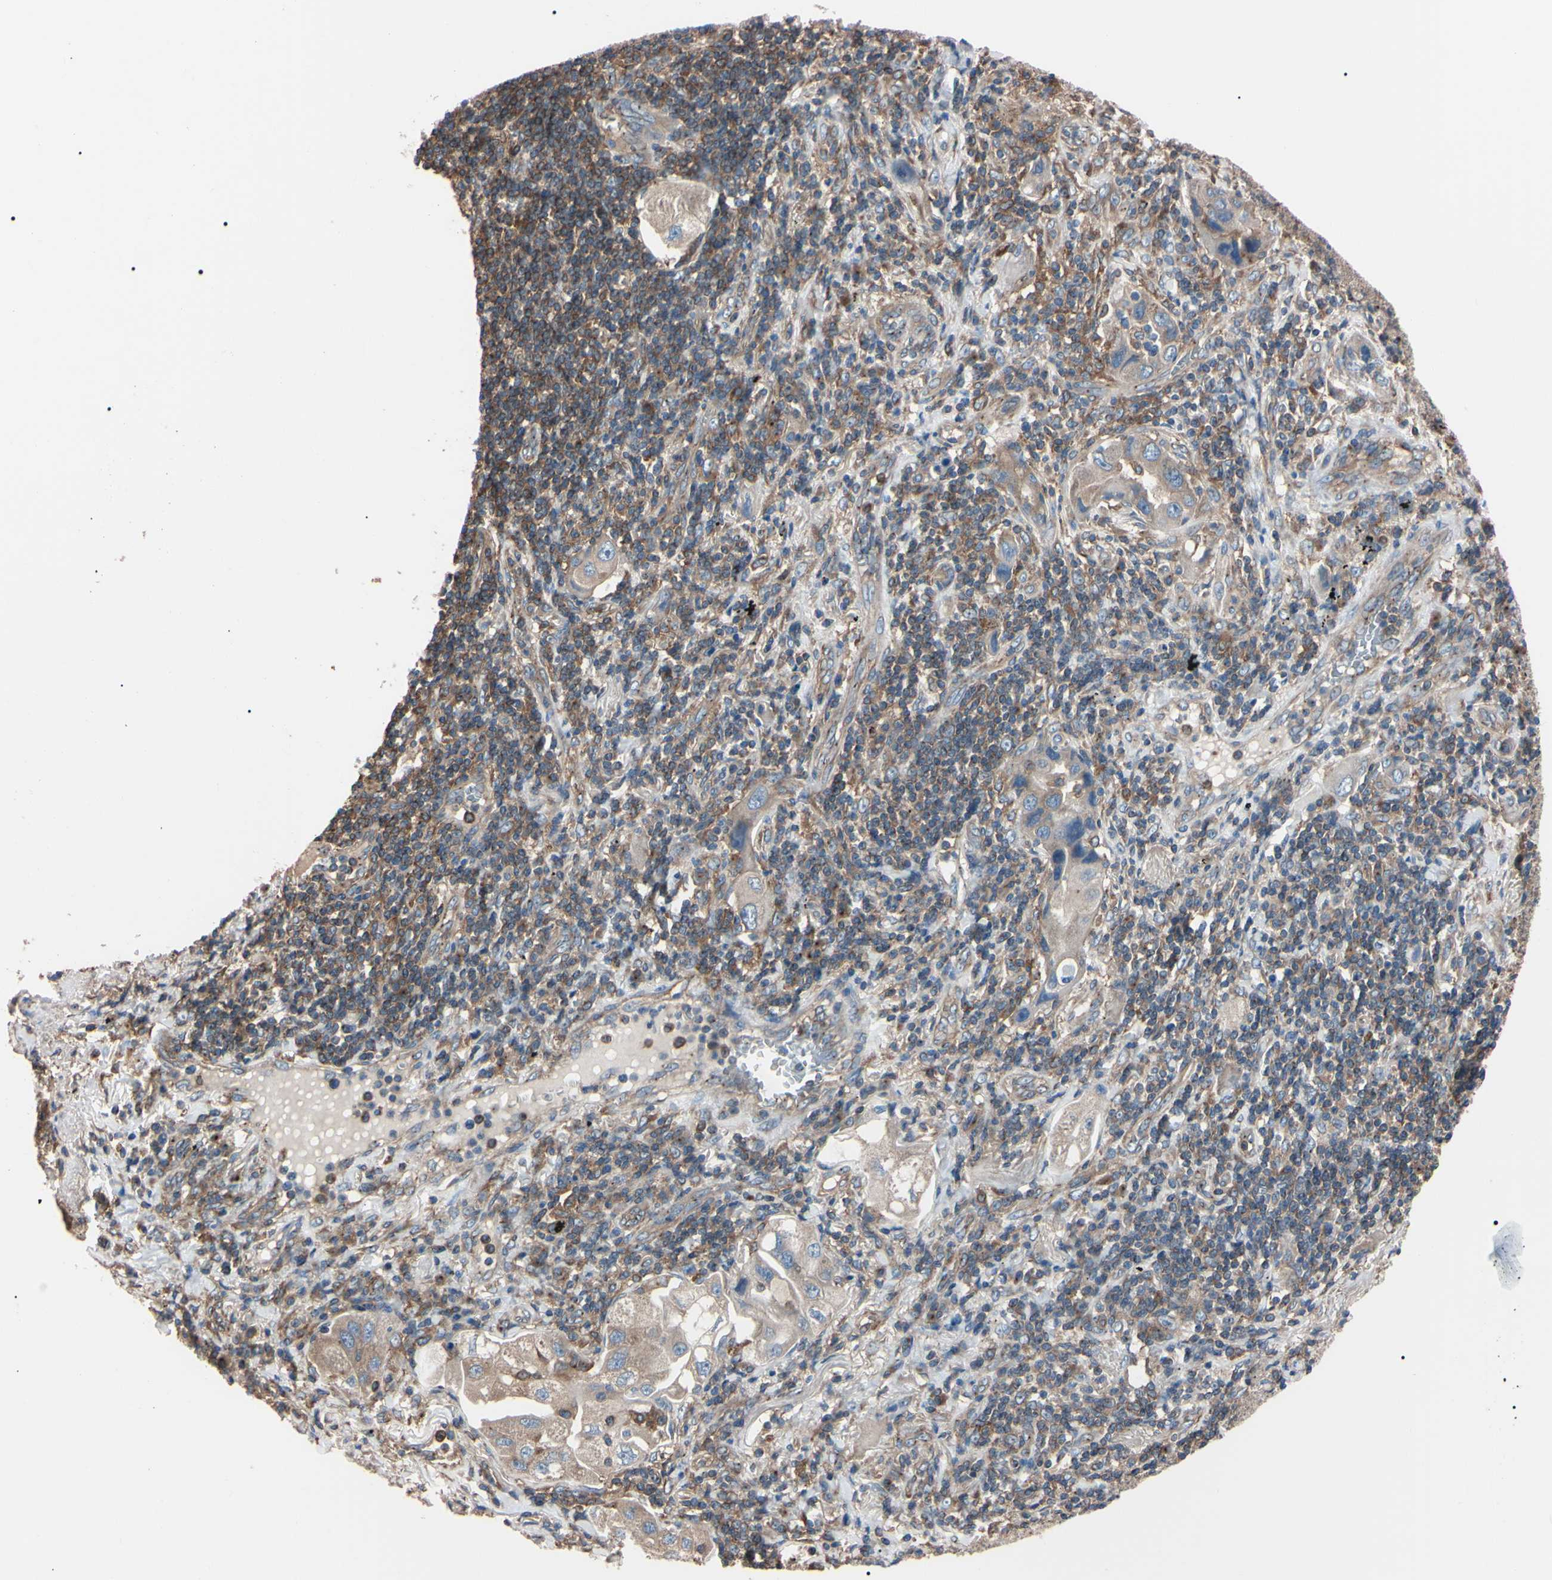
{"staining": {"intensity": "moderate", "quantity": ">75%", "location": "cytoplasmic/membranous"}, "tissue": "lung cancer", "cell_type": "Tumor cells", "image_type": "cancer", "snomed": [{"axis": "morphology", "description": "Adenocarcinoma, NOS"}, {"axis": "topography", "description": "Lung"}], "caption": "Immunohistochemical staining of lung cancer reveals medium levels of moderate cytoplasmic/membranous staining in about >75% of tumor cells.", "gene": "PRKACA", "patient": {"sex": "female", "age": 65}}